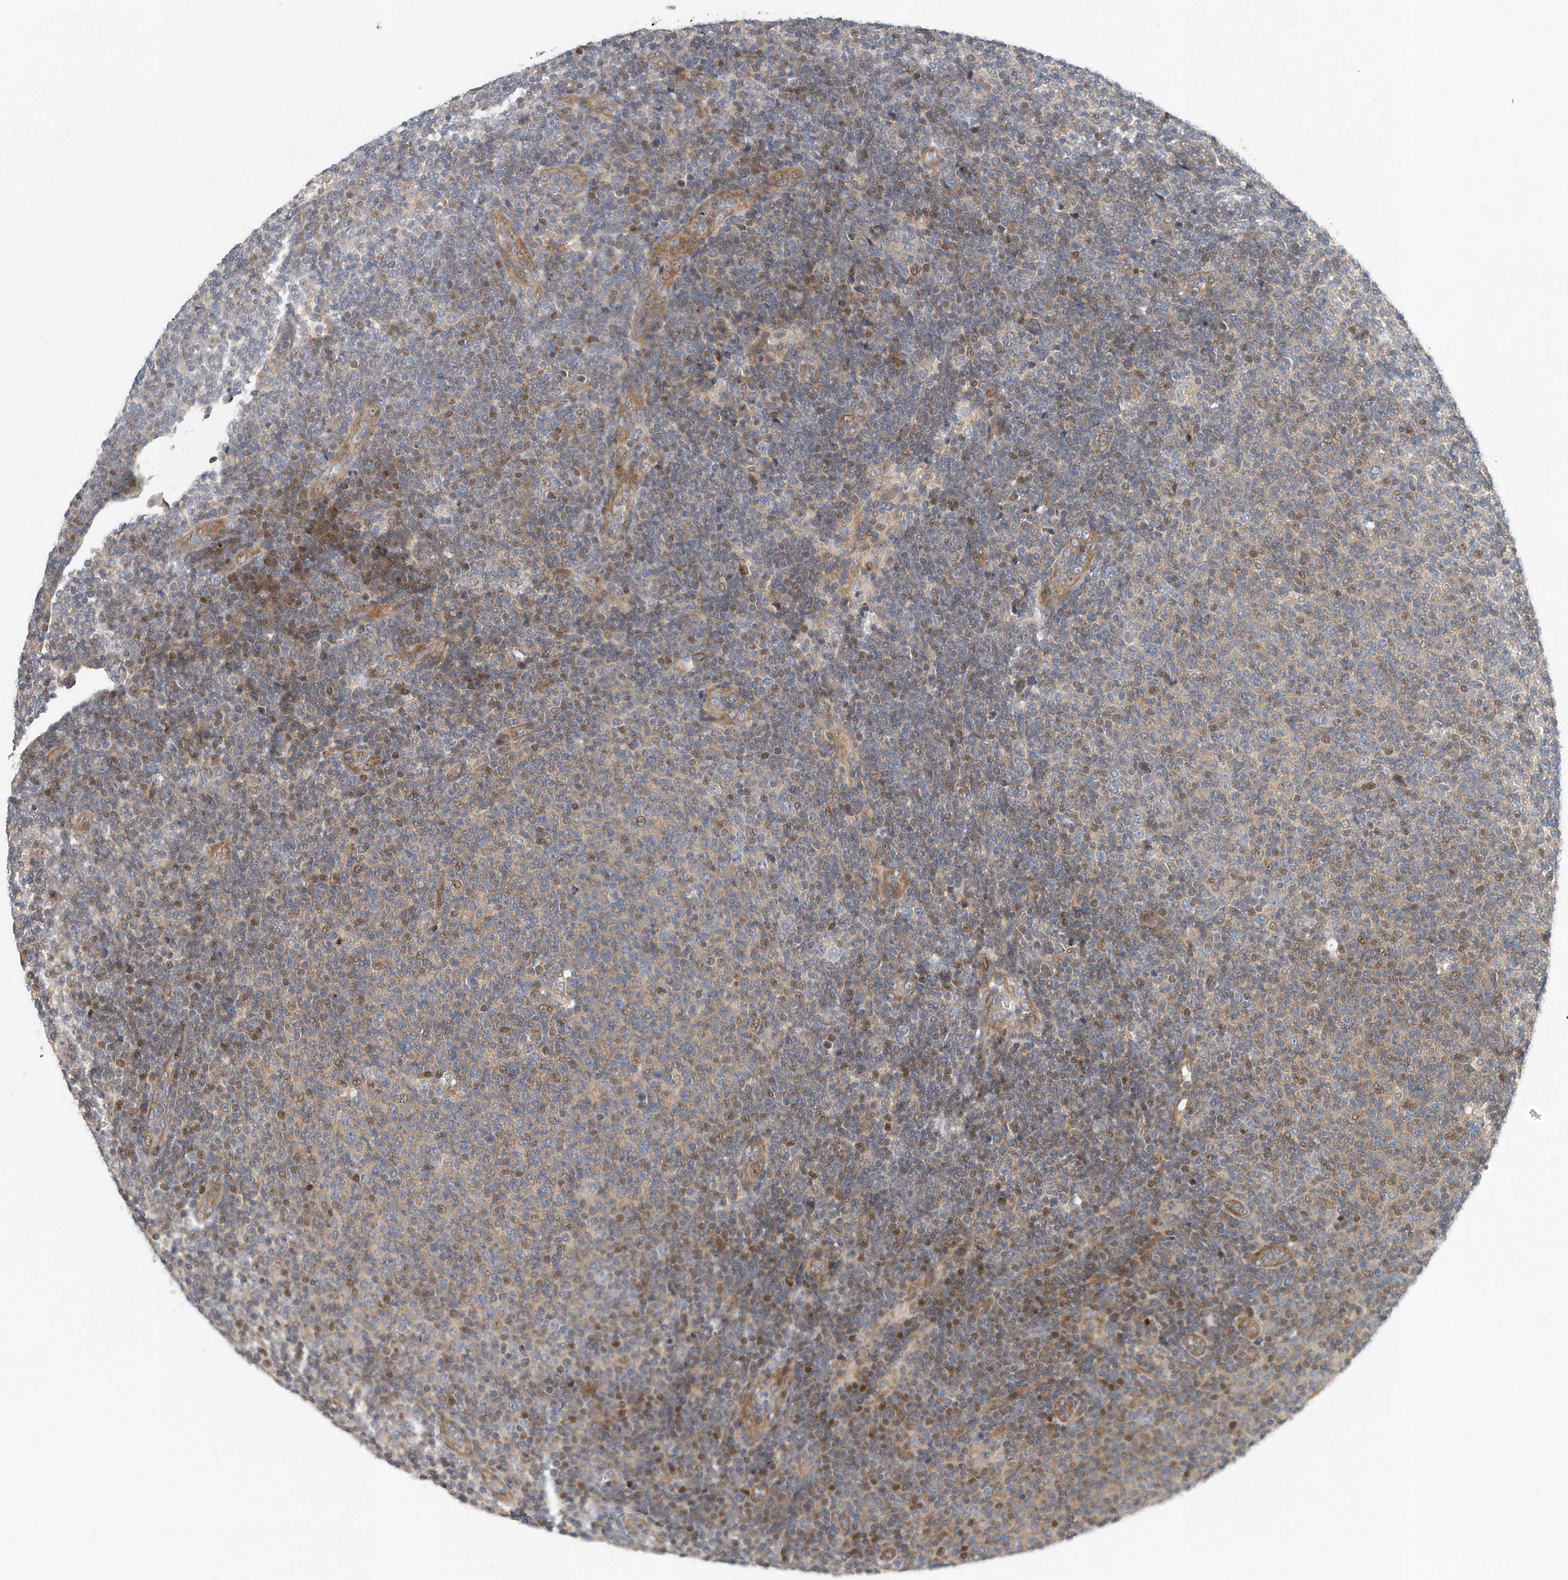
{"staining": {"intensity": "moderate", "quantity": "<25%", "location": "nuclear"}, "tissue": "lymphoma", "cell_type": "Tumor cells", "image_type": "cancer", "snomed": [{"axis": "morphology", "description": "Malignant lymphoma, non-Hodgkin's type, Low grade"}, {"axis": "topography", "description": "Lymph node"}], "caption": "The micrograph demonstrates a brown stain indicating the presence of a protein in the nuclear of tumor cells in malignant lymphoma, non-Hodgkin's type (low-grade). (Brightfield microscopy of DAB IHC at high magnification).", "gene": "PCDH8", "patient": {"sex": "male", "age": 66}}